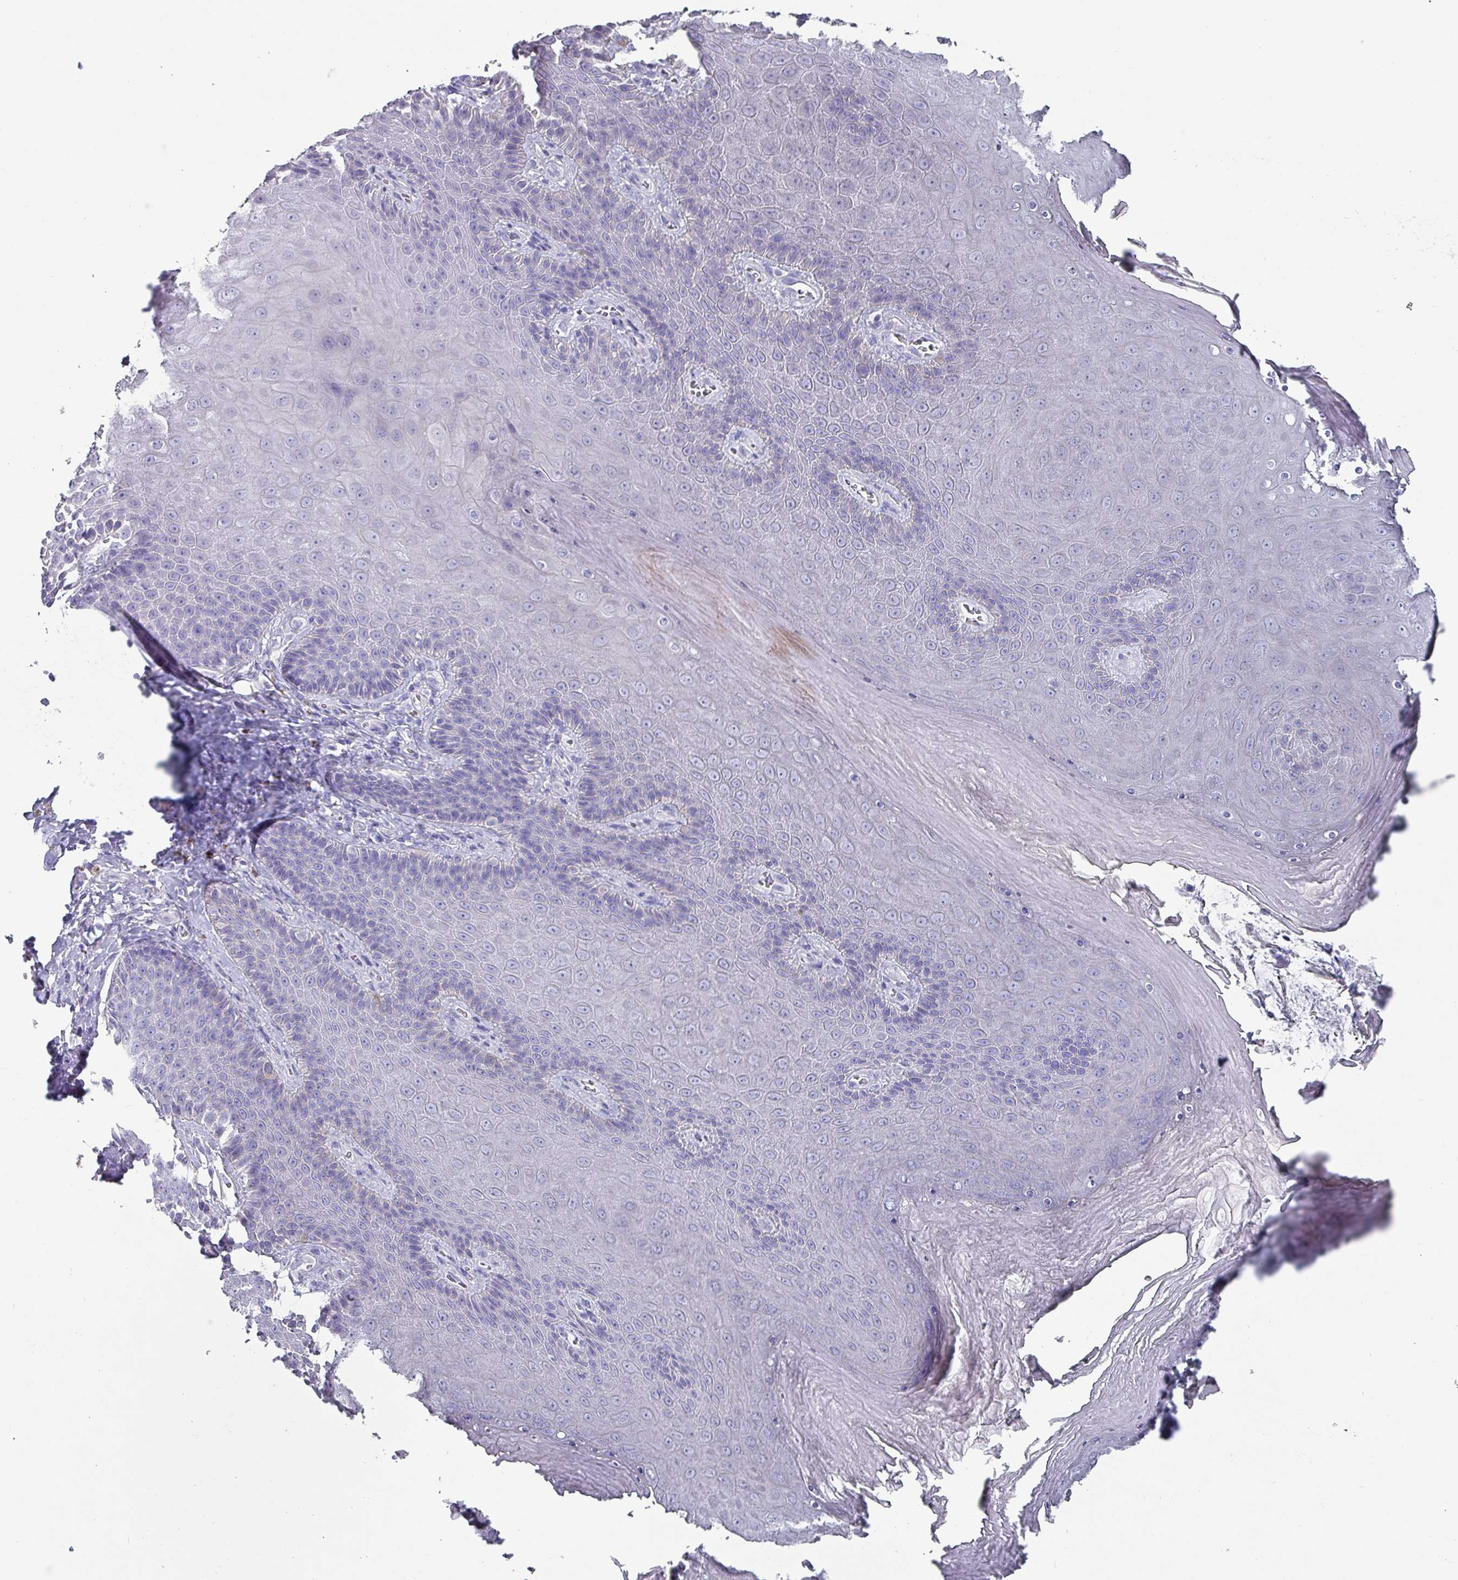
{"staining": {"intensity": "negative", "quantity": "none", "location": "none"}, "tissue": "skin", "cell_type": "Epidermal cells", "image_type": "normal", "snomed": [{"axis": "morphology", "description": "Normal tissue, NOS"}, {"axis": "topography", "description": "Anal"}, {"axis": "topography", "description": "Peripheral nerve tissue"}], "caption": "High magnification brightfield microscopy of normal skin stained with DAB (3,3'-diaminobenzidine) (brown) and counterstained with hematoxylin (blue): epidermal cells show no significant positivity.", "gene": "INS", "patient": {"sex": "male", "age": 53}}